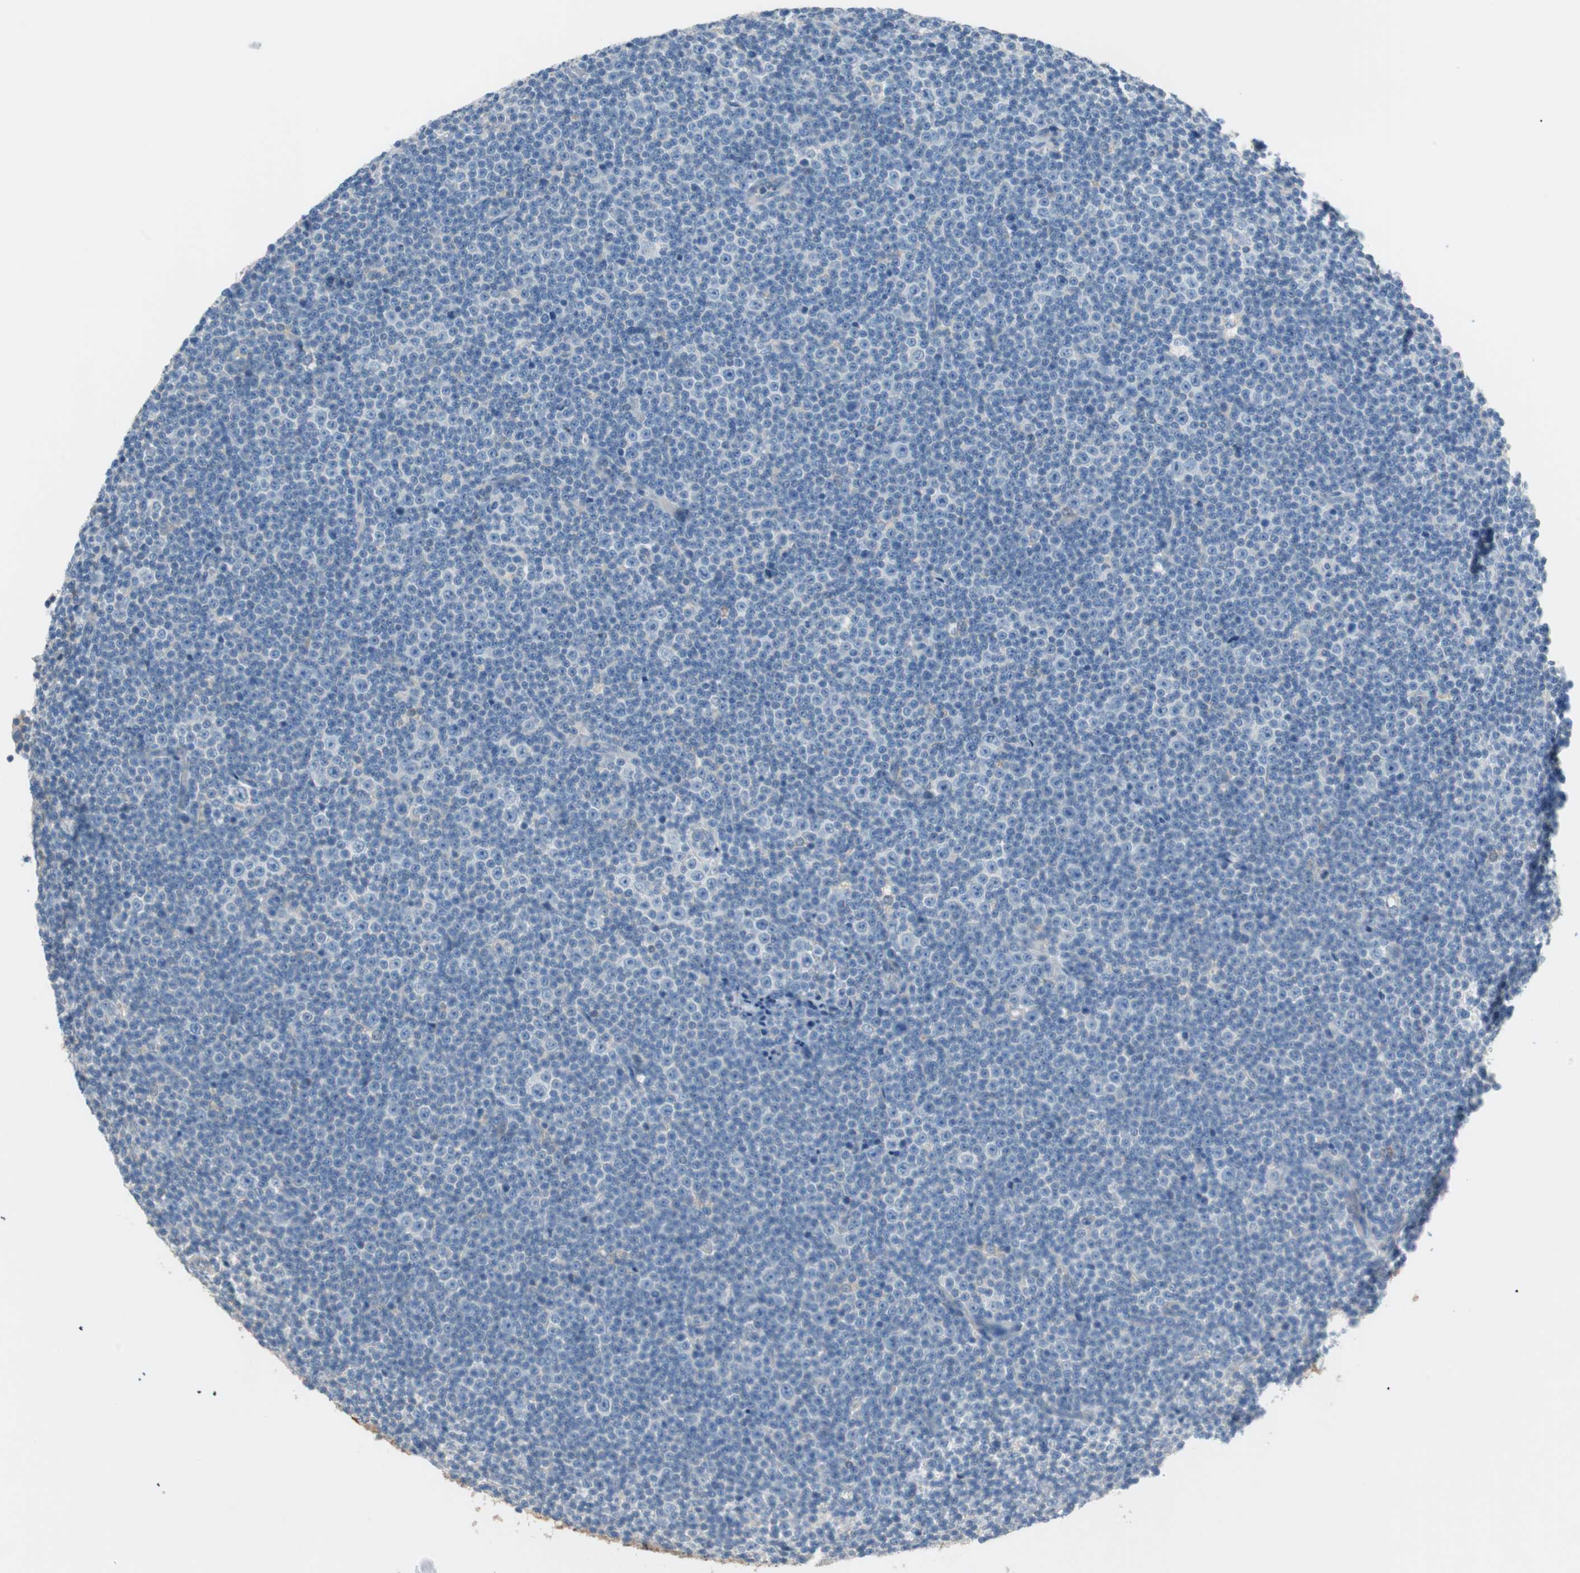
{"staining": {"intensity": "negative", "quantity": "none", "location": "none"}, "tissue": "lymphoma", "cell_type": "Tumor cells", "image_type": "cancer", "snomed": [{"axis": "morphology", "description": "Malignant lymphoma, non-Hodgkin's type, Low grade"}, {"axis": "topography", "description": "Lymph node"}], "caption": "Immunohistochemistry (IHC) of malignant lymphoma, non-Hodgkin's type (low-grade) reveals no expression in tumor cells.", "gene": "GLUL", "patient": {"sex": "female", "age": 67}}